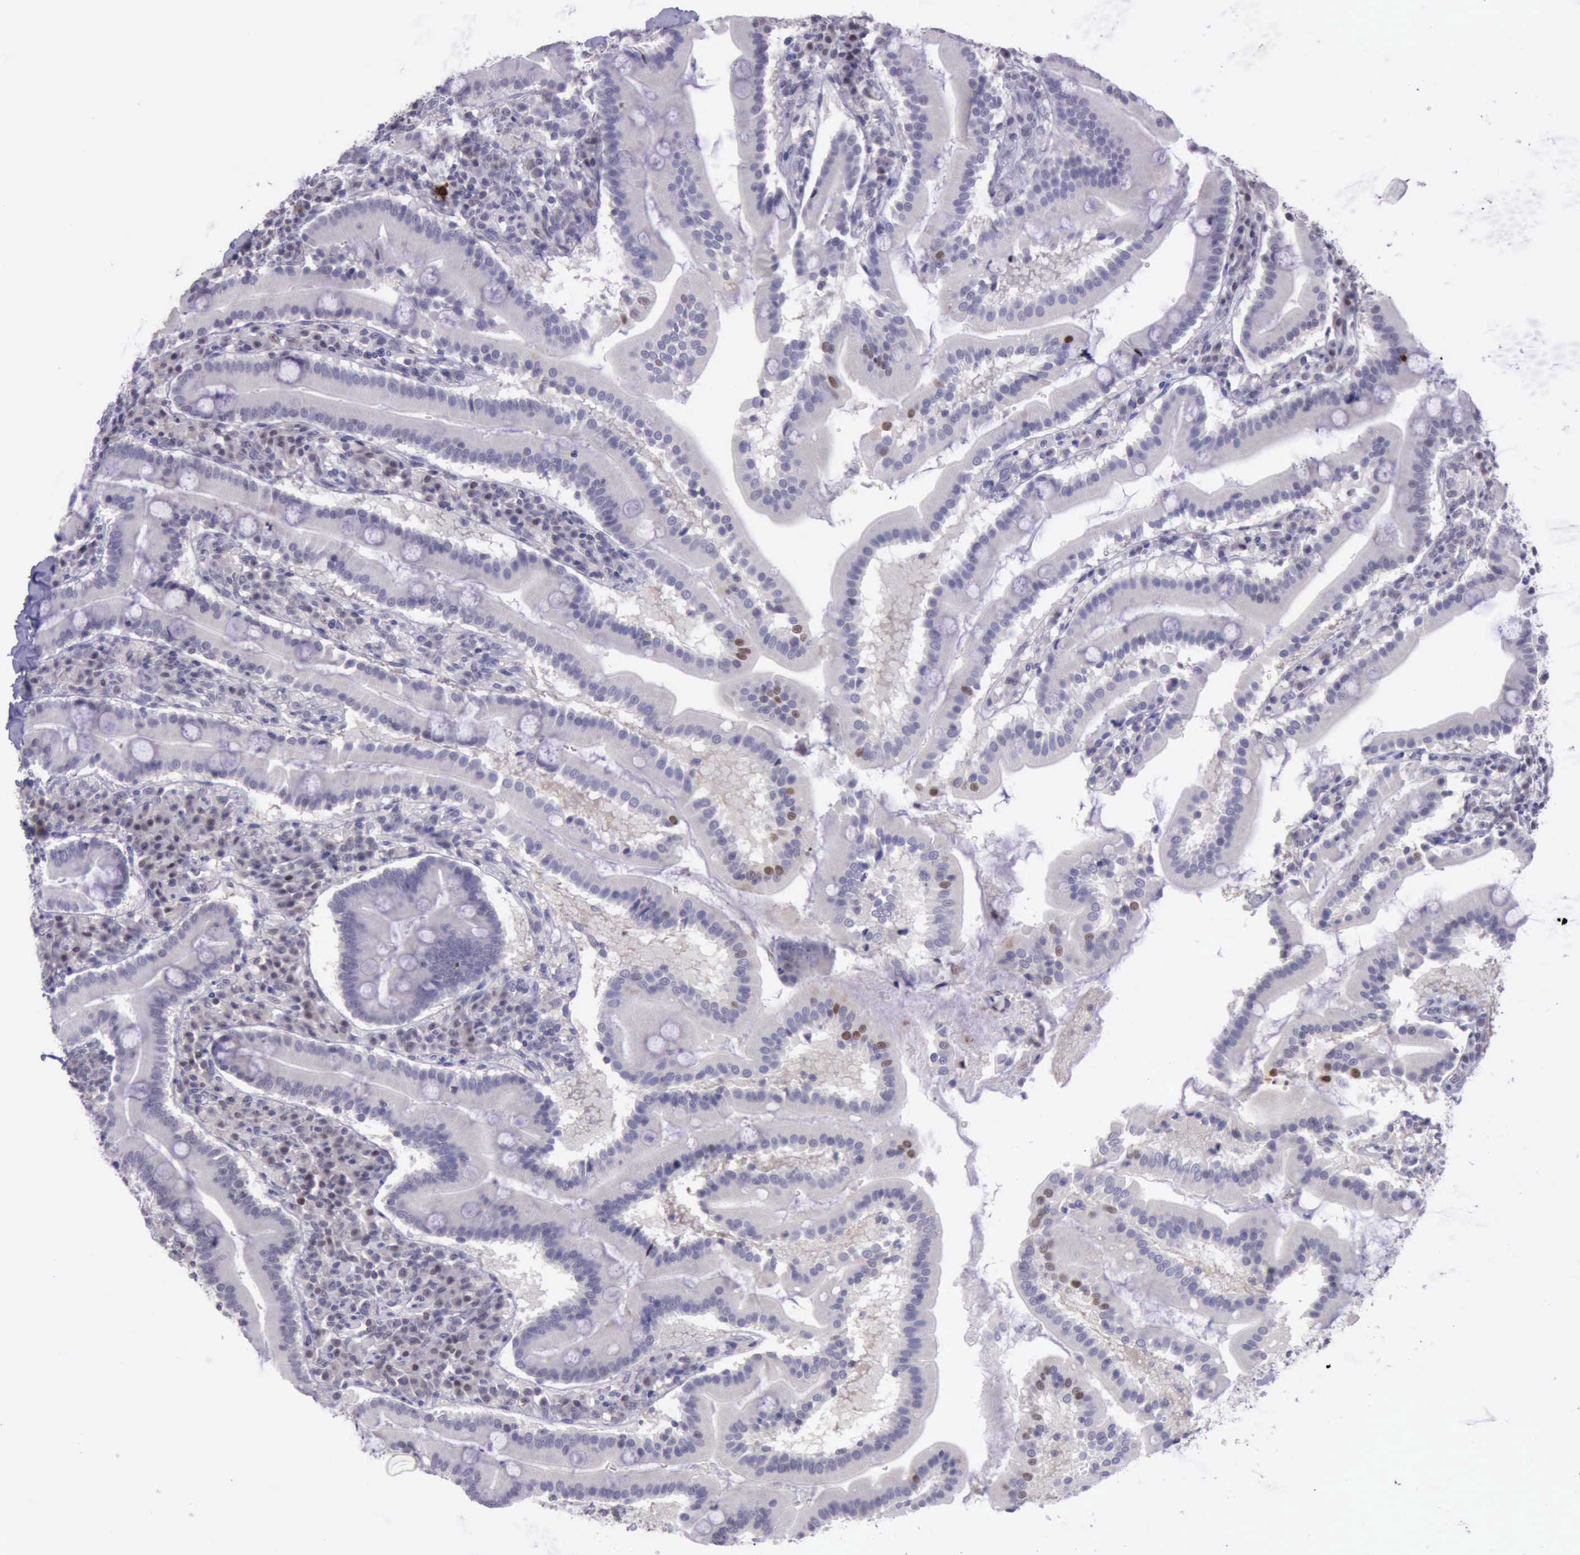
{"staining": {"intensity": "moderate", "quantity": "<25%", "location": "nuclear"}, "tissue": "duodenum", "cell_type": "Glandular cells", "image_type": "normal", "snomed": [{"axis": "morphology", "description": "Normal tissue, NOS"}, {"axis": "topography", "description": "Duodenum"}], "caption": "Unremarkable duodenum demonstrates moderate nuclear expression in about <25% of glandular cells, visualized by immunohistochemistry. The staining is performed using DAB brown chromogen to label protein expression. The nuclei are counter-stained blue using hematoxylin.", "gene": "PARP1", "patient": {"sex": "male", "age": 50}}